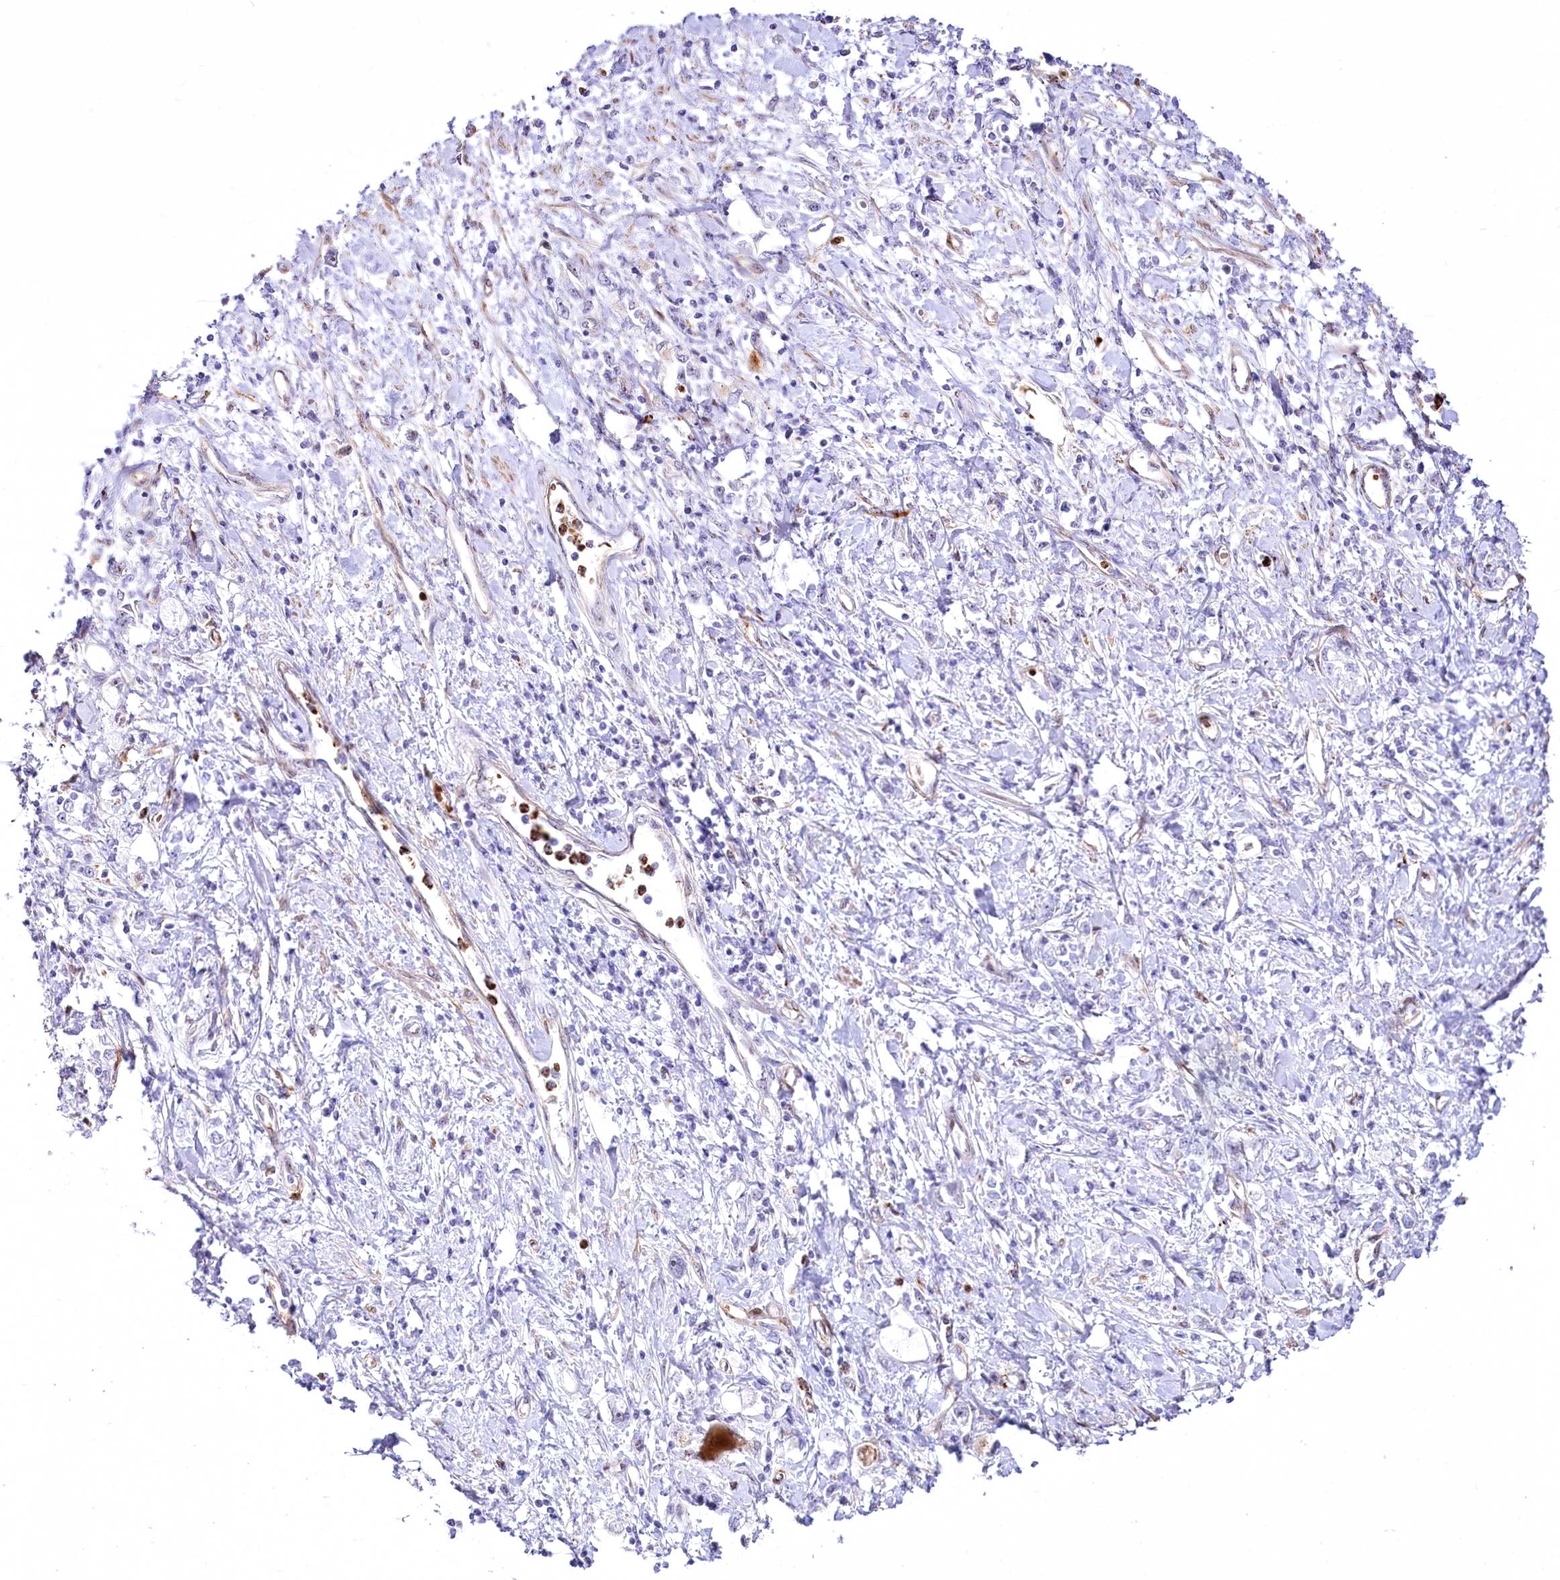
{"staining": {"intensity": "negative", "quantity": "none", "location": "none"}, "tissue": "stomach cancer", "cell_type": "Tumor cells", "image_type": "cancer", "snomed": [{"axis": "morphology", "description": "Adenocarcinoma, NOS"}, {"axis": "topography", "description": "Stomach"}], "caption": "Tumor cells are negative for protein expression in human stomach cancer (adenocarcinoma).", "gene": "PTMS", "patient": {"sex": "female", "age": 76}}